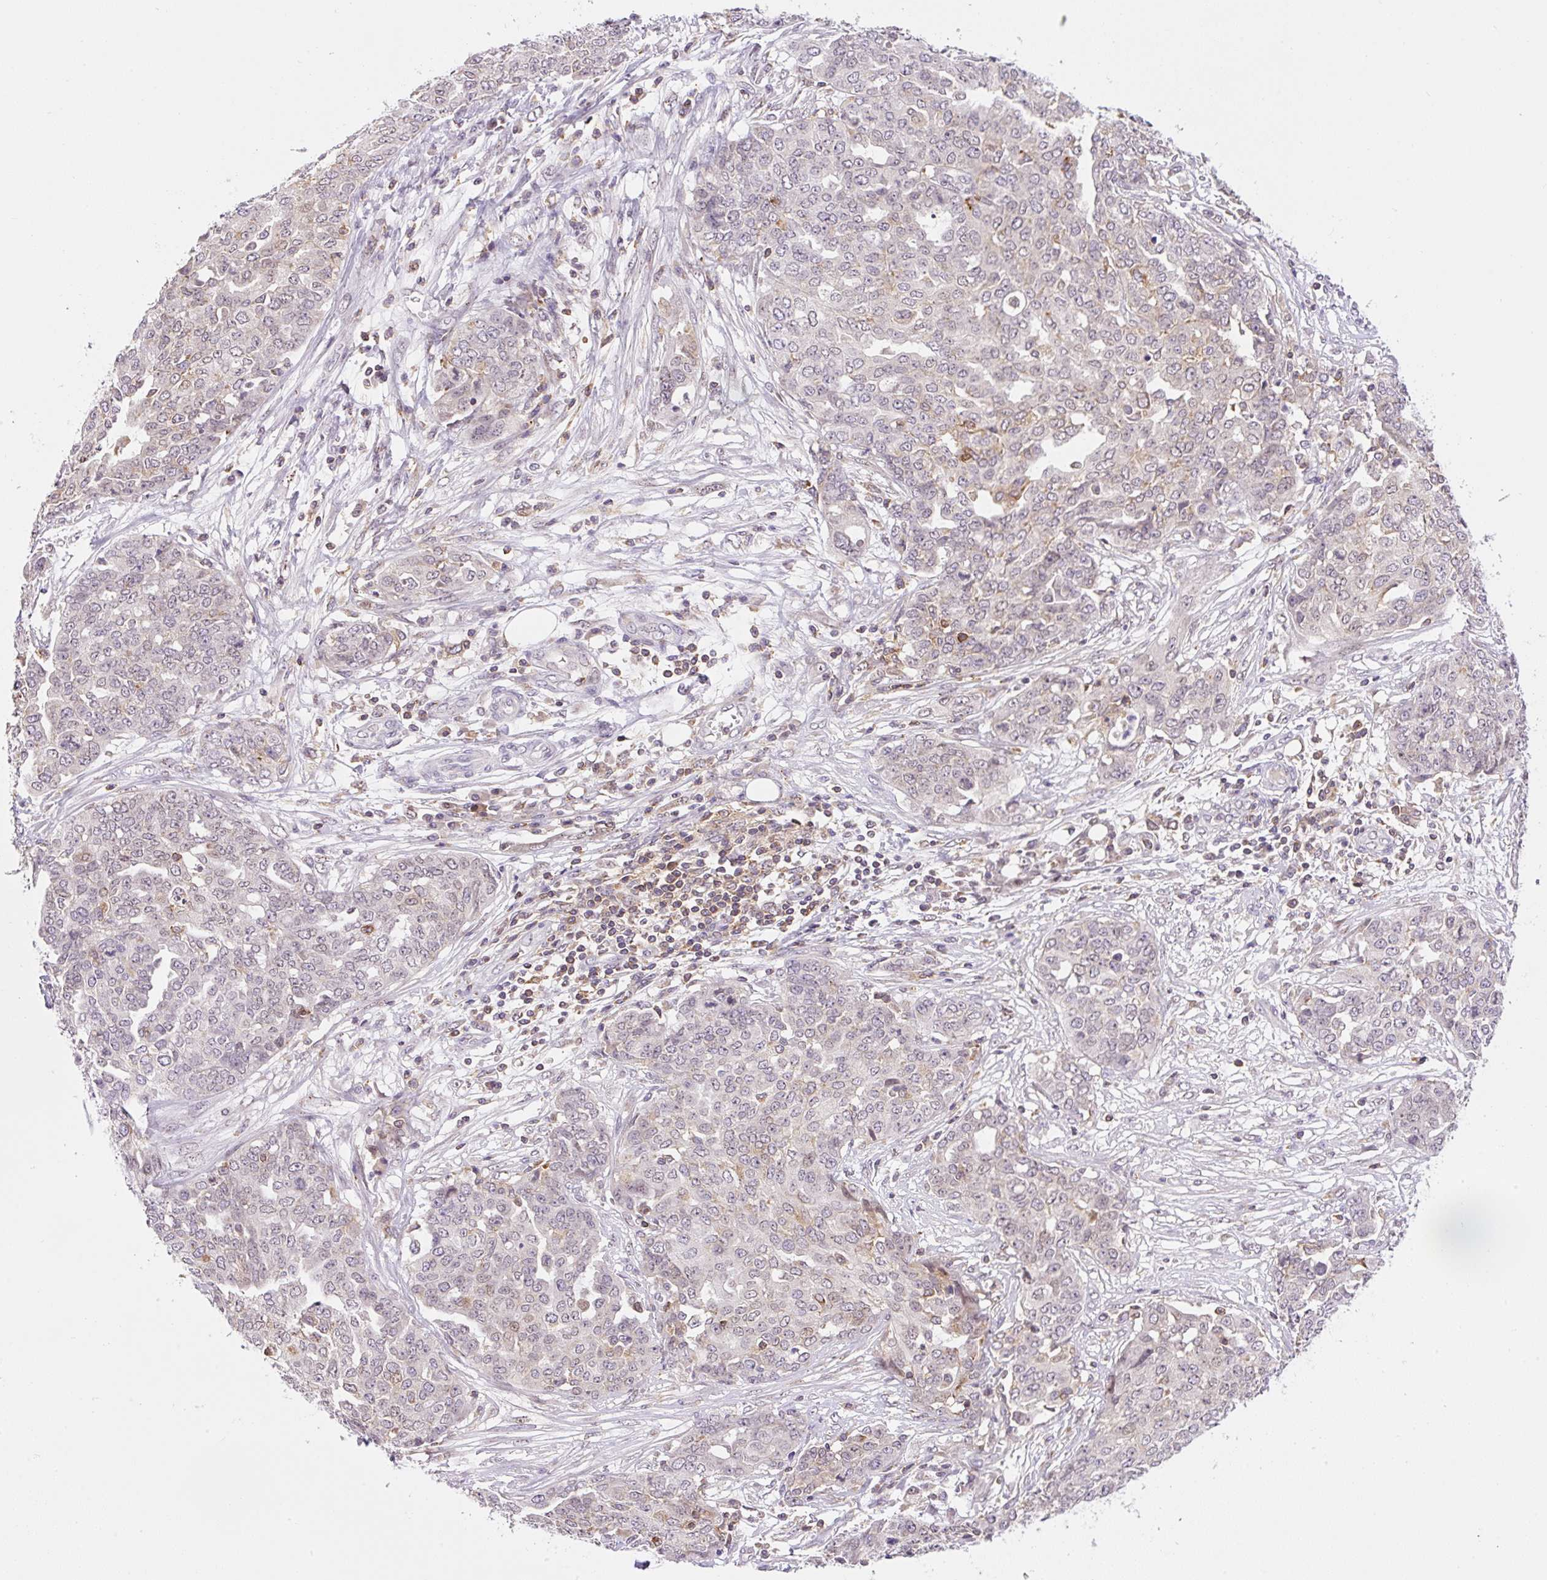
{"staining": {"intensity": "weak", "quantity": "<25%", "location": "cytoplasmic/membranous"}, "tissue": "ovarian cancer", "cell_type": "Tumor cells", "image_type": "cancer", "snomed": [{"axis": "morphology", "description": "Cystadenocarcinoma, serous, NOS"}, {"axis": "topography", "description": "Soft tissue"}, {"axis": "topography", "description": "Ovary"}], "caption": "Immunohistochemistry (IHC) histopathology image of human ovarian cancer stained for a protein (brown), which displays no staining in tumor cells. Nuclei are stained in blue.", "gene": "CARD11", "patient": {"sex": "female", "age": 57}}